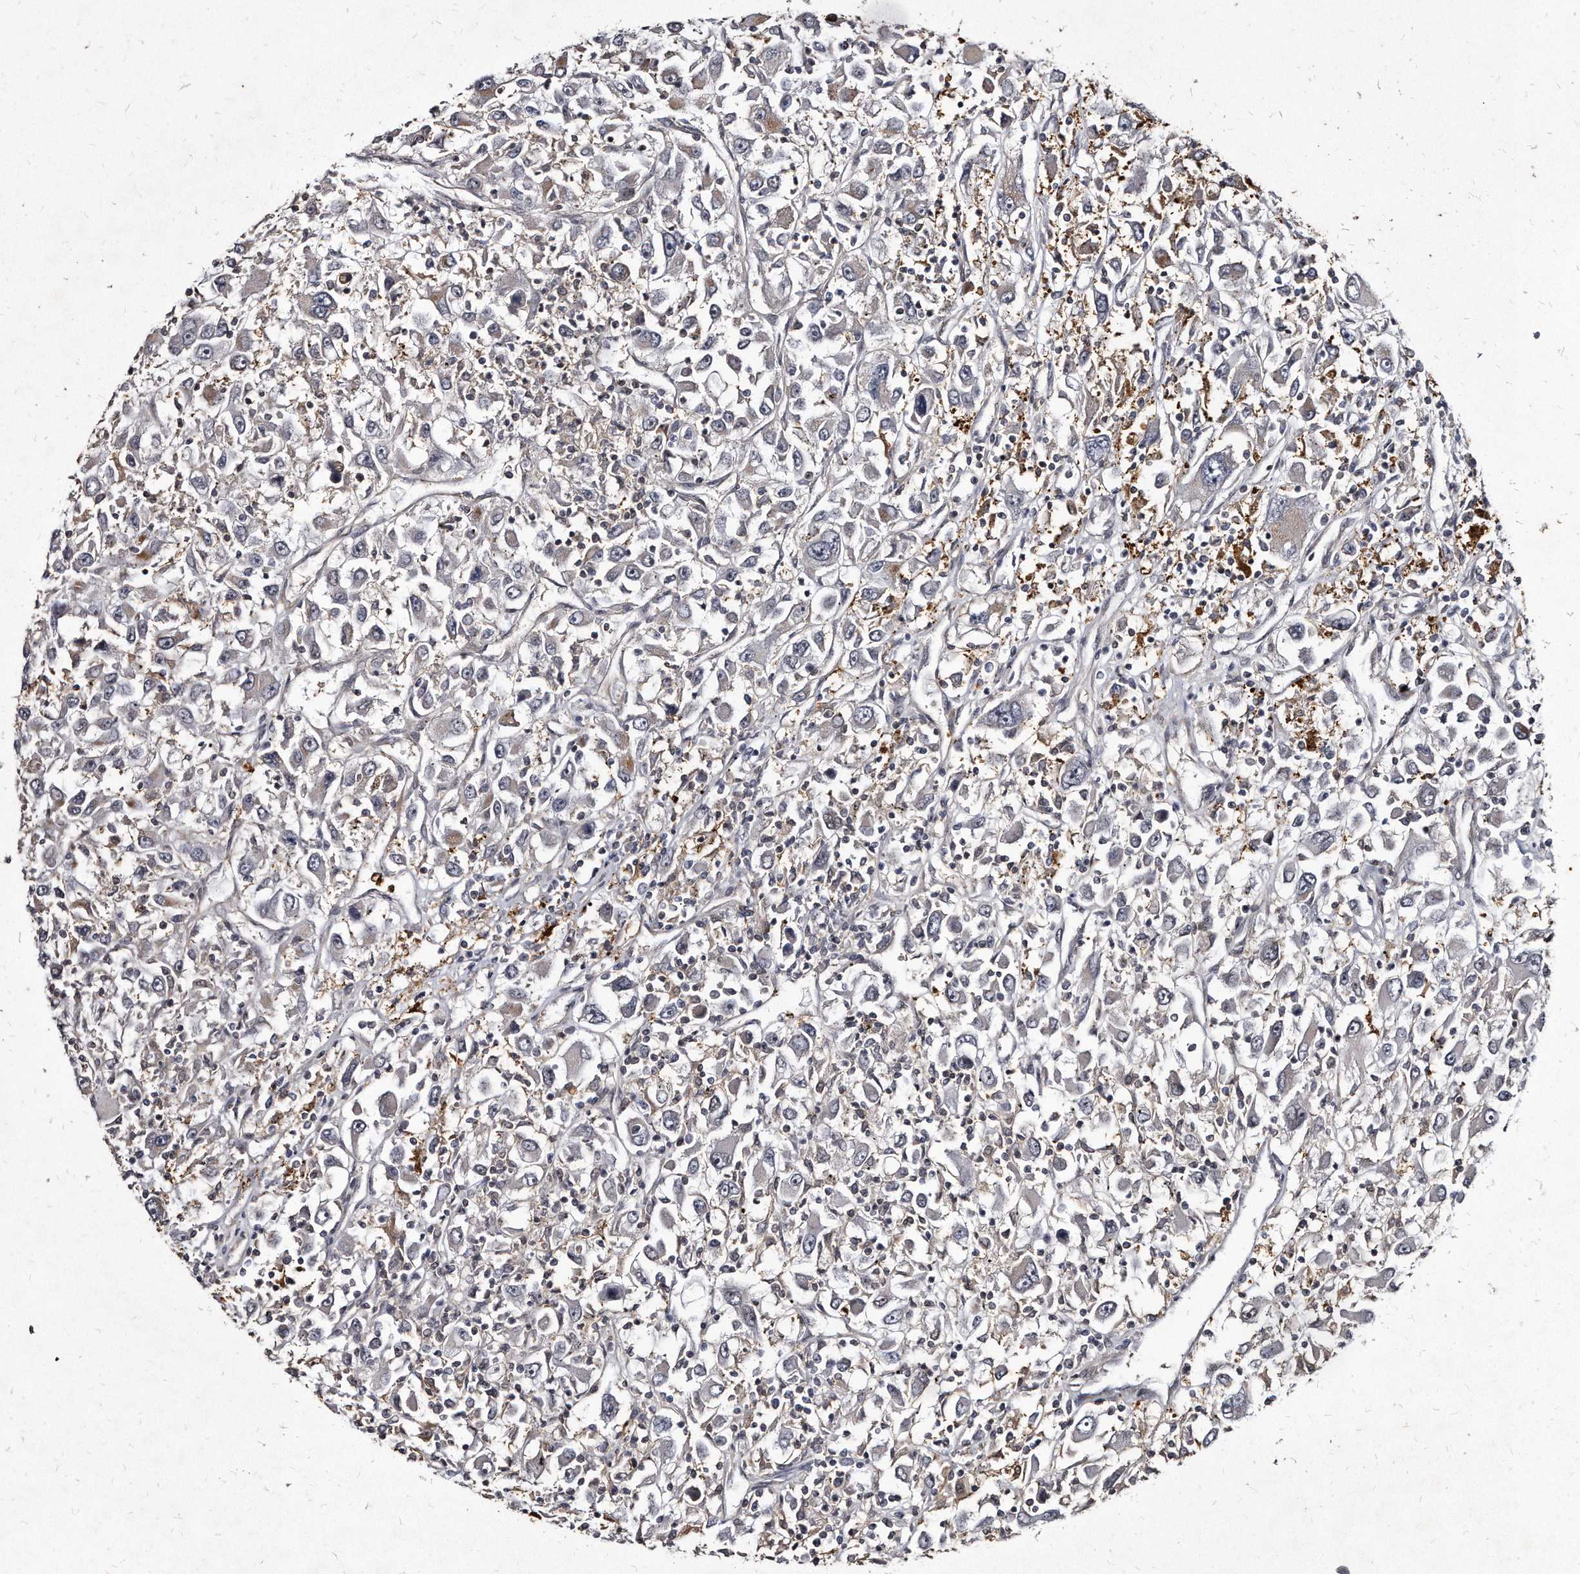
{"staining": {"intensity": "negative", "quantity": "none", "location": "none"}, "tissue": "renal cancer", "cell_type": "Tumor cells", "image_type": "cancer", "snomed": [{"axis": "morphology", "description": "Adenocarcinoma, NOS"}, {"axis": "topography", "description": "Kidney"}], "caption": "Immunohistochemistry (IHC) photomicrograph of neoplastic tissue: renal cancer stained with DAB (3,3'-diaminobenzidine) exhibits no significant protein expression in tumor cells. The staining was performed using DAB (3,3'-diaminobenzidine) to visualize the protein expression in brown, while the nuclei were stained in blue with hematoxylin (Magnification: 20x).", "gene": "KLHDC3", "patient": {"sex": "female", "age": 52}}